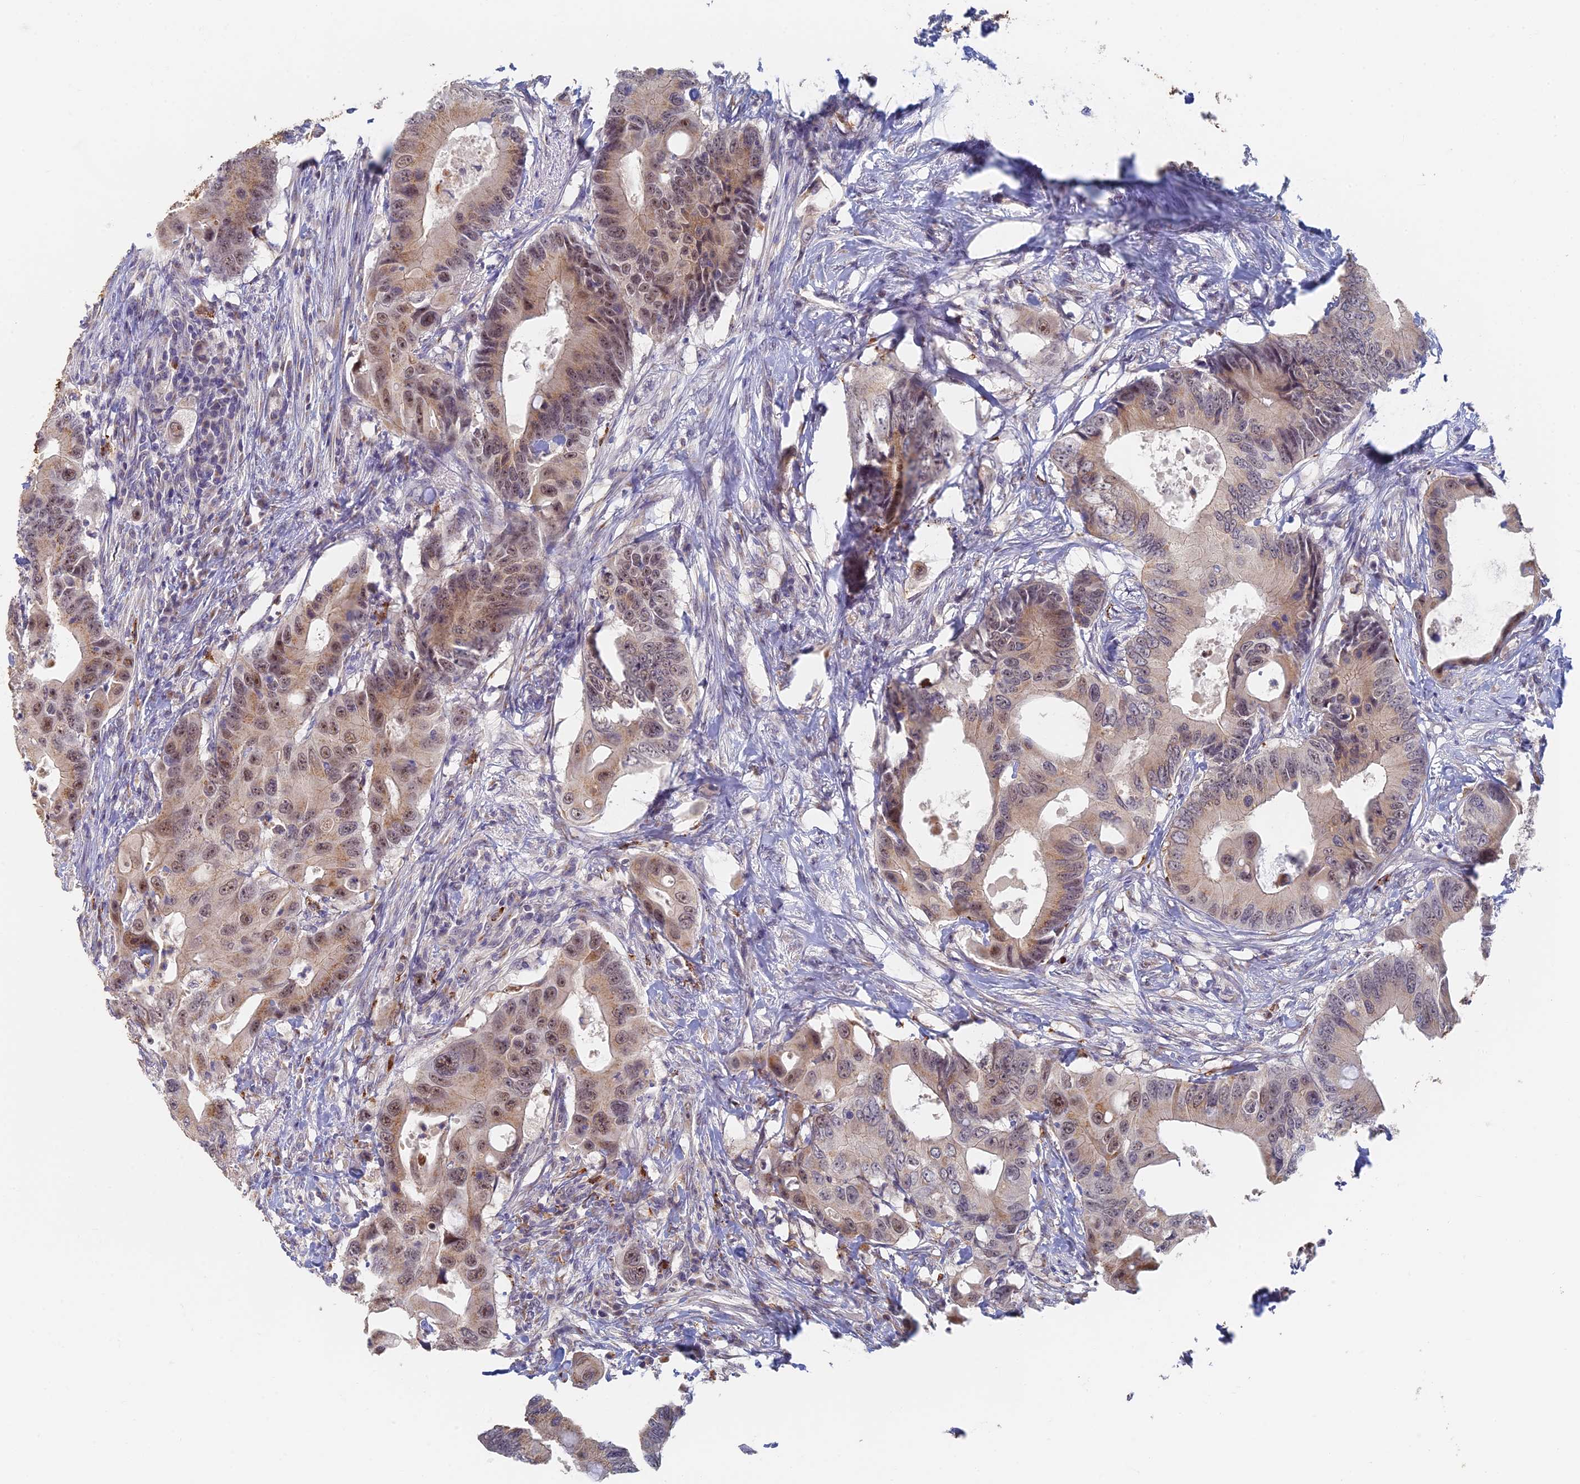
{"staining": {"intensity": "moderate", "quantity": ">75%", "location": "cytoplasmic/membranous,nuclear"}, "tissue": "colorectal cancer", "cell_type": "Tumor cells", "image_type": "cancer", "snomed": [{"axis": "morphology", "description": "Adenocarcinoma, NOS"}, {"axis": "topography", "description": "Colon"}], "caption": "High-magnification brightfield microscopy of colorectal adenocarcinoma stained with DAB (brown) and counterstained with hematoxylin (blue). tumor cells exhibit moderate cytoplasmic/membranous and nuclear expression is seen in approximately>75% of cells.", "gene": "GPATCH1", "patient": {"sex": "male", "age": 71}}